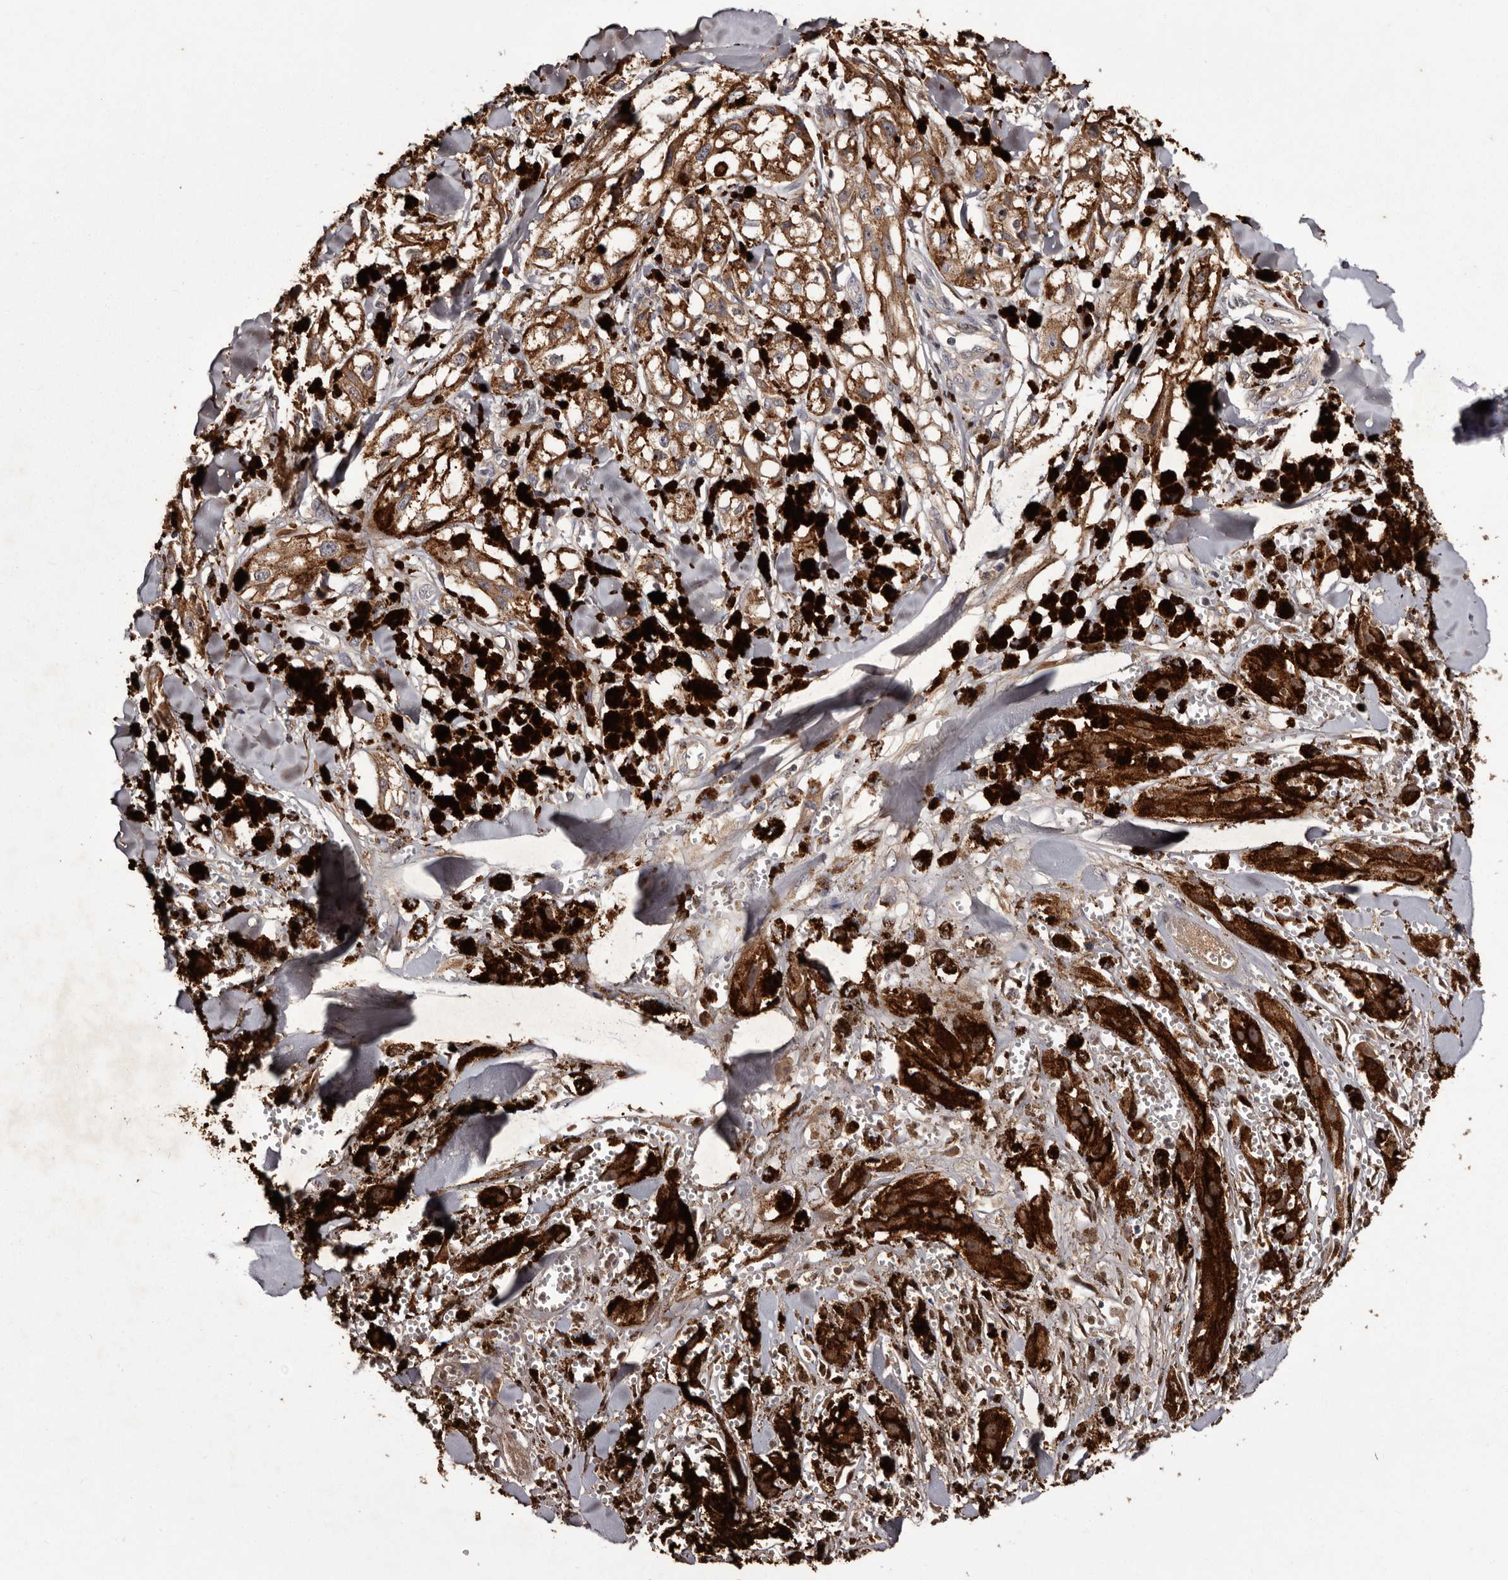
{"staining": {"intensity": "negative", "quantity": "none", "location": "none"}, "tissue": "melanoma", "cell_type": "Tumor cells", "image_type": "cancer", "snomed": [{"axis": "morphology", "description": "Malignant melanoma, NOS"}, {"axis": "topography", "description": "Skin"}], "caption": "IHC image of melanoma stained for a protein (brown), which reveals no positivity in tumor cells.", "gene": "CYP1B1", "patient": {"sex": "male", "age": 88}}